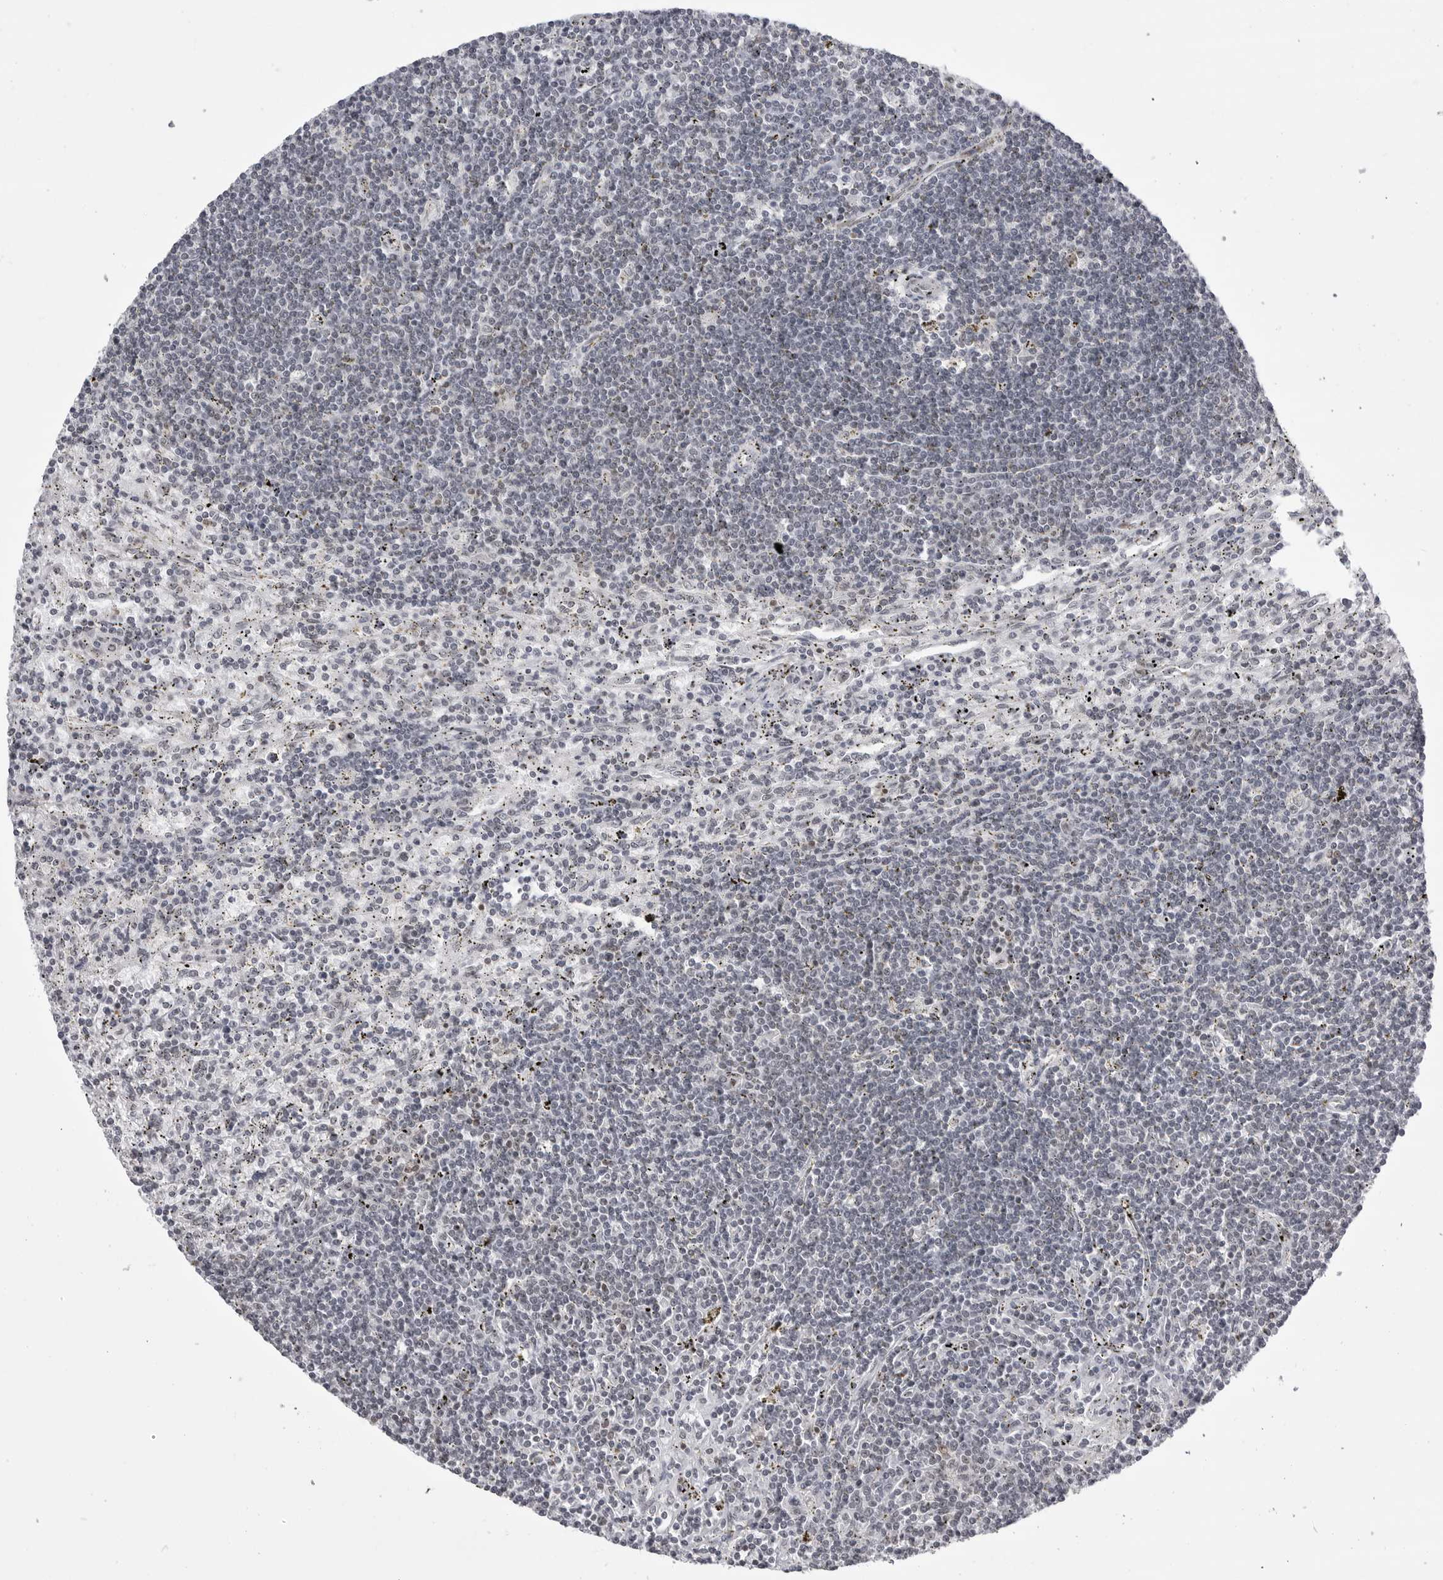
{"staining": {"intensity": "negative", "quantity": "none", "location": "none"}, "tissue": "lymphoma", "cell_type": "Tumor cells", "image_type": "cancer", "snomed": [{"axis": "morphology", "description": "Malignant lymphoma, non-Hodgkin's type, Low grade"}, {"axis": "topography", "description": "Spleen"}], "caption": "The photomicrograph demonstrates no staining of tumor cells in low-grade malignant lymphoma, non-Hodgkin's type.", "gene": "WRAP53", "patient": {"sex": "male", "age": 76}}